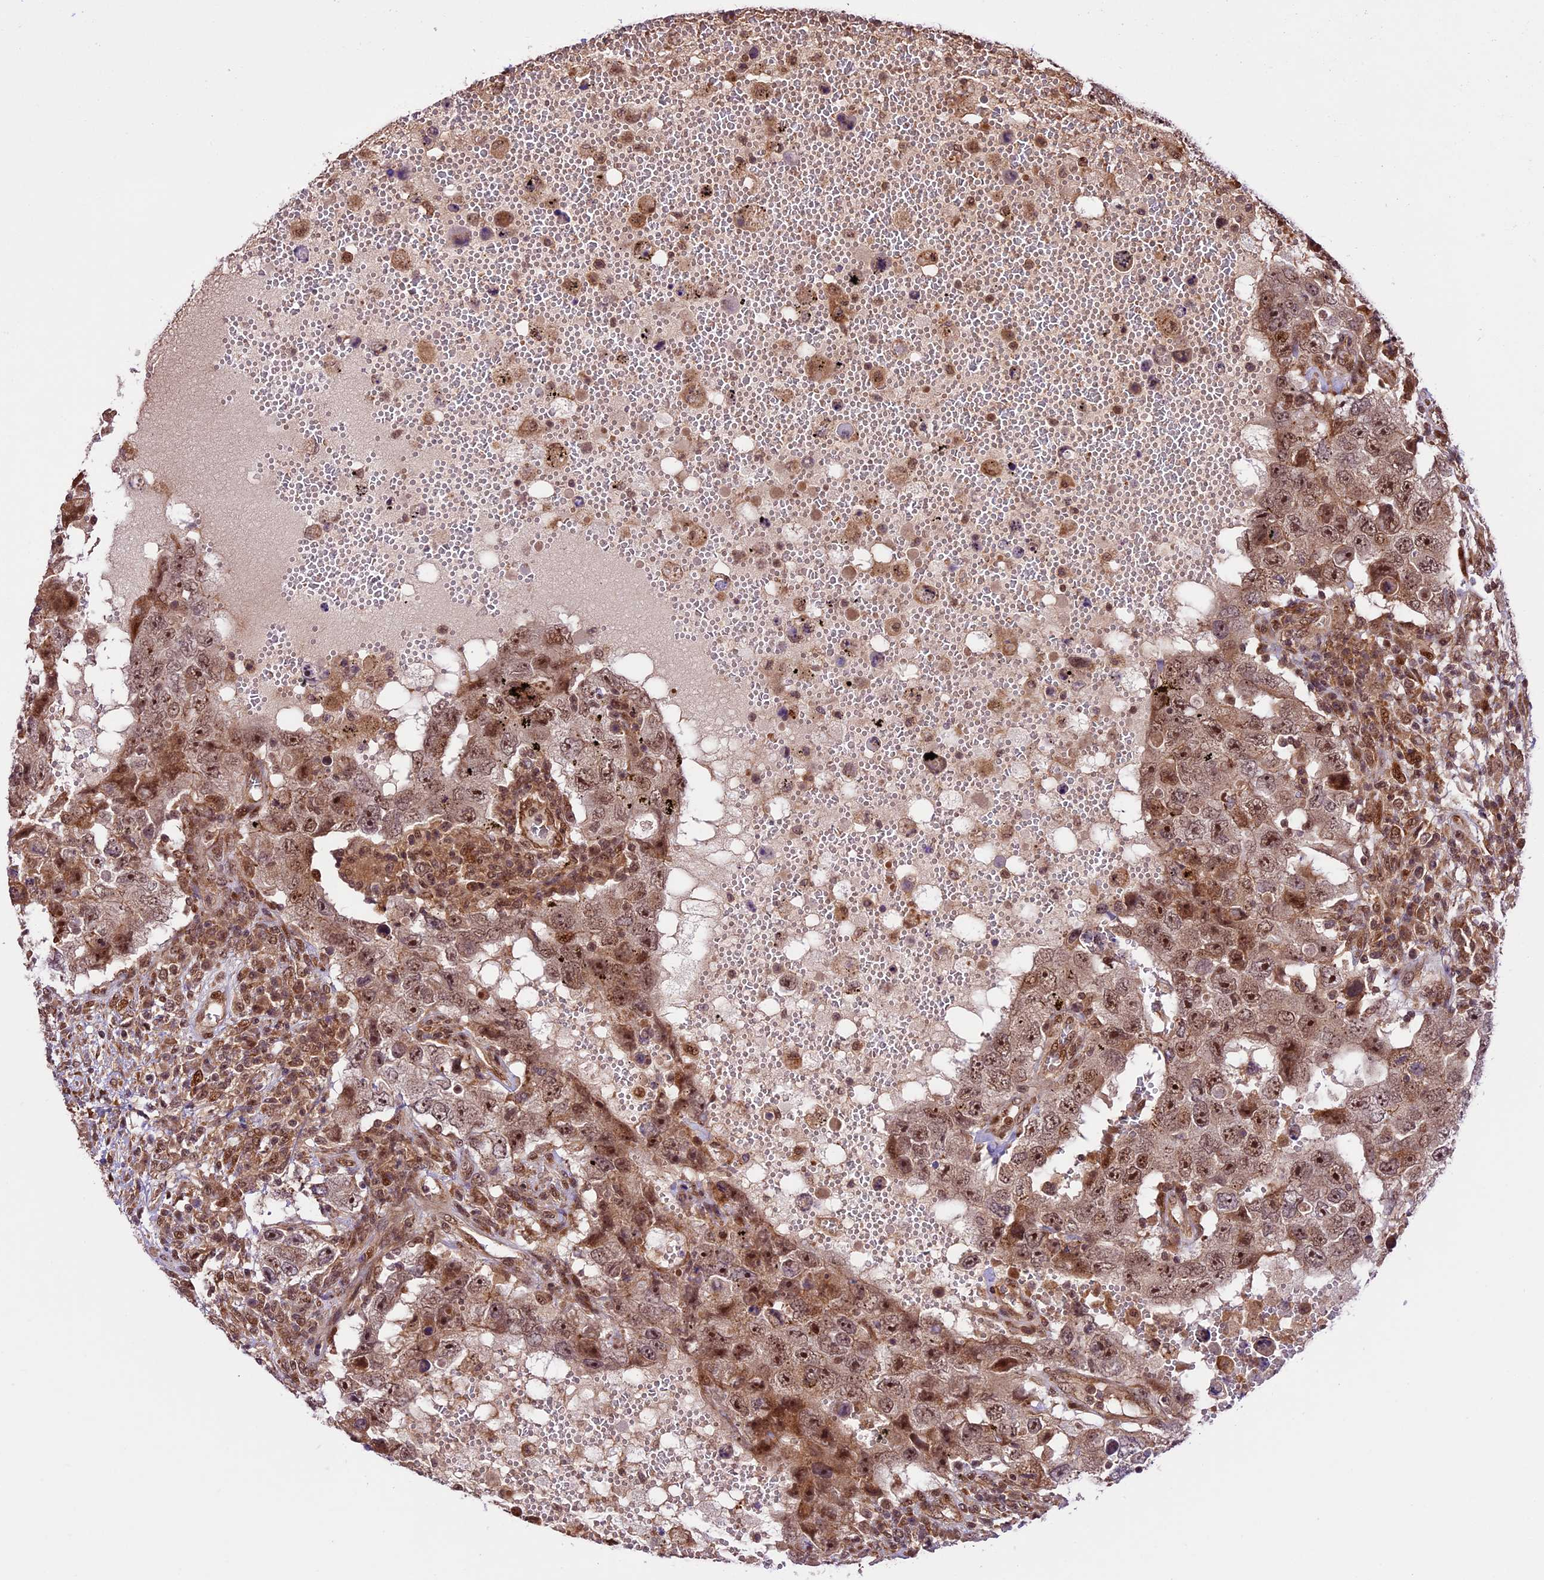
{"staining": {"intensity": "moderate", "quantity": ">75%", "location": "cytoplasmic/membranous,nuclear"}, "tissue": "testis cancer", "cell_type": "Tumor cells", "image_type": "cancer", "snomed": [{"axis": "morphology", "description": "Carcinoma, Embryonal, NOS"}, {"axis": "topography", "description": "Testis"}], "caption": "The micrograph shows staining of testis embryonal carcinoma, revealing moderate cytoplasmic/membranous and nuclear protein positivity (brown color) within tumor cells.", "gene": "DHX38", "patient": {"sex": "male", "age": 26}}